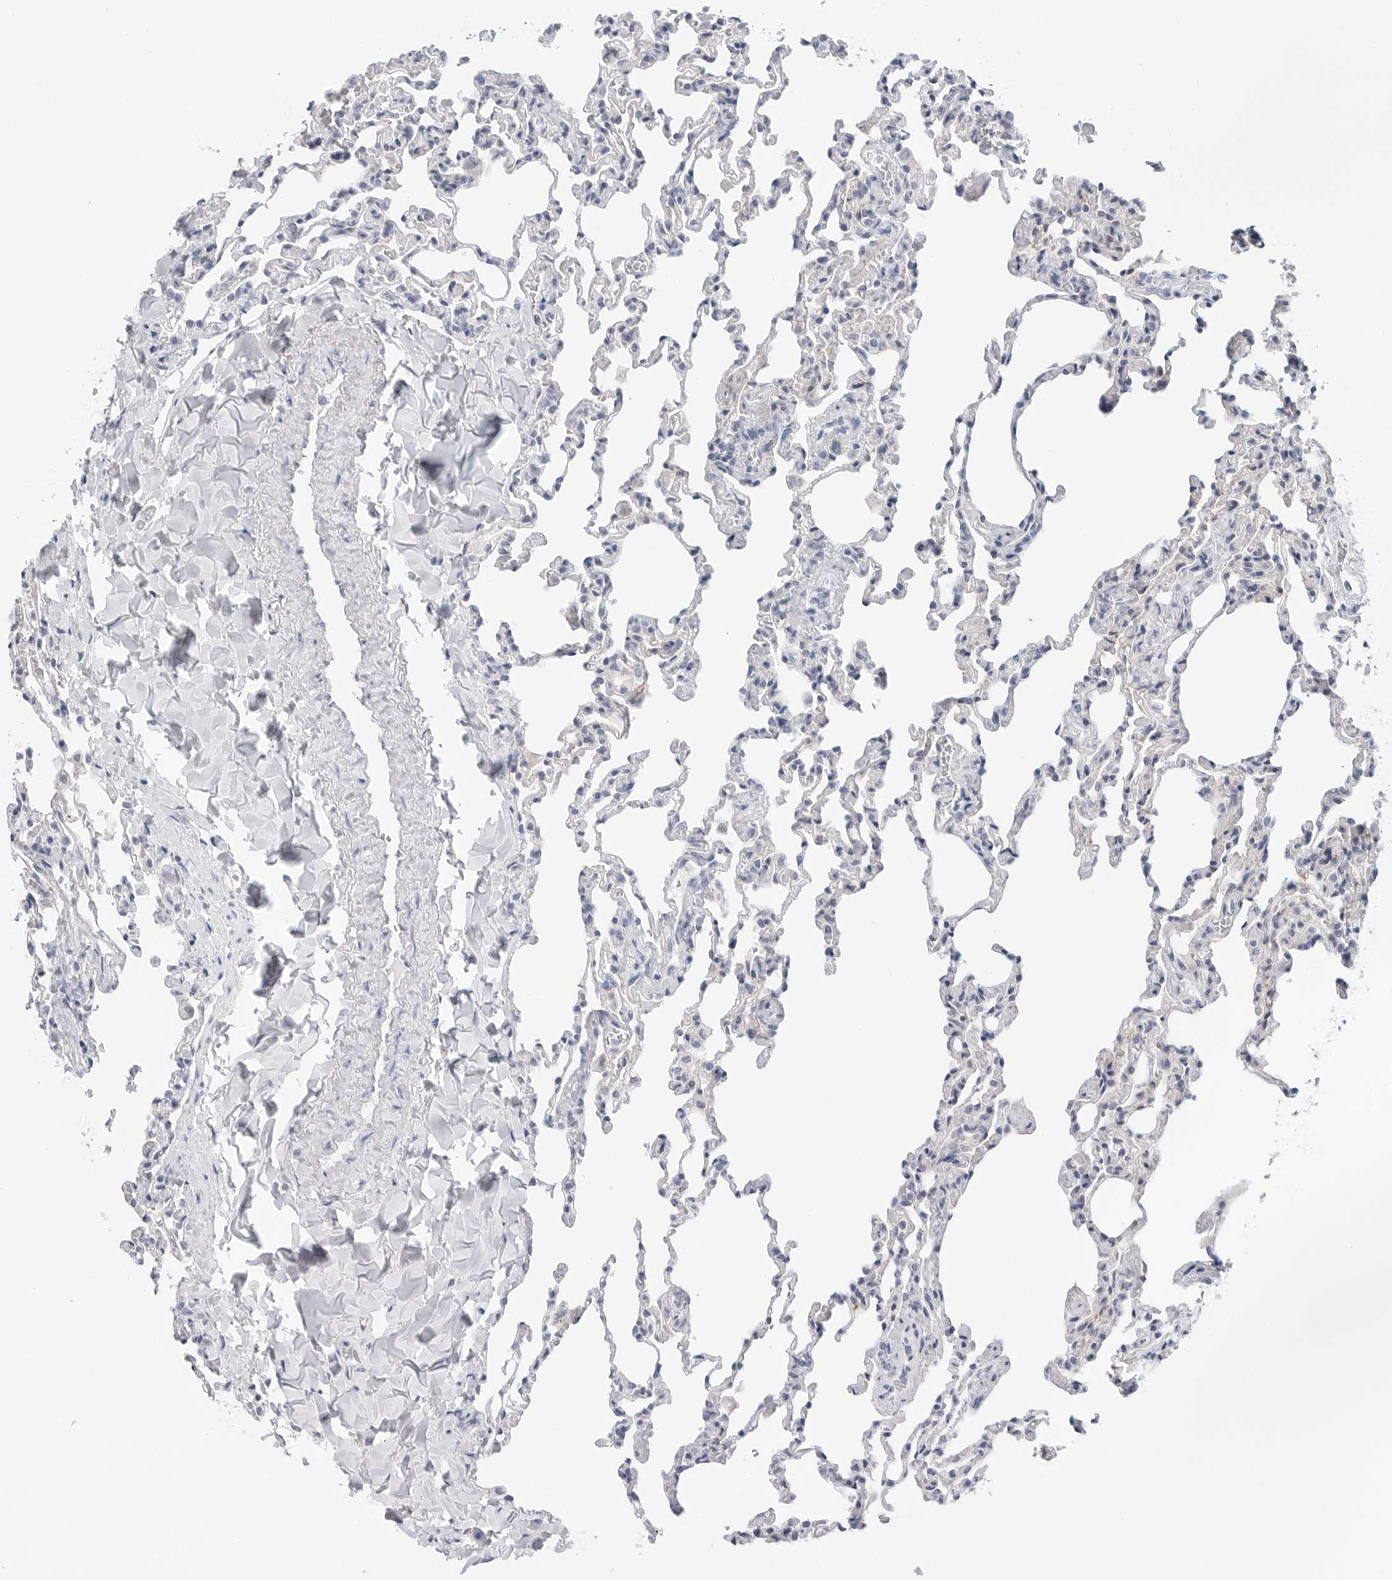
{"staining": {"intensity": "negative", "quantity": "none", "location": "none"}, "tissue": "lung", "cell_type": "Alveolar cells", "image_type": "normal", "snomed": [{"axis": "morphology", "description": "Normal tissue, NOS"}, {"axis": "topography", "description": "Lung"}], "caption": "DAB immunohistochemical staining of unremarkable lung demonstrates no significant staining in alveolar cells. Brightfield microscopy of immunohistochemistry (IHC) stained with DAB (3,3'-diaminobenzidine) (brown) and hematoxylin (blue), captured at high magnification.", "gene": "SLC19A1", "patient": {"sex": "male", "age": 20}}